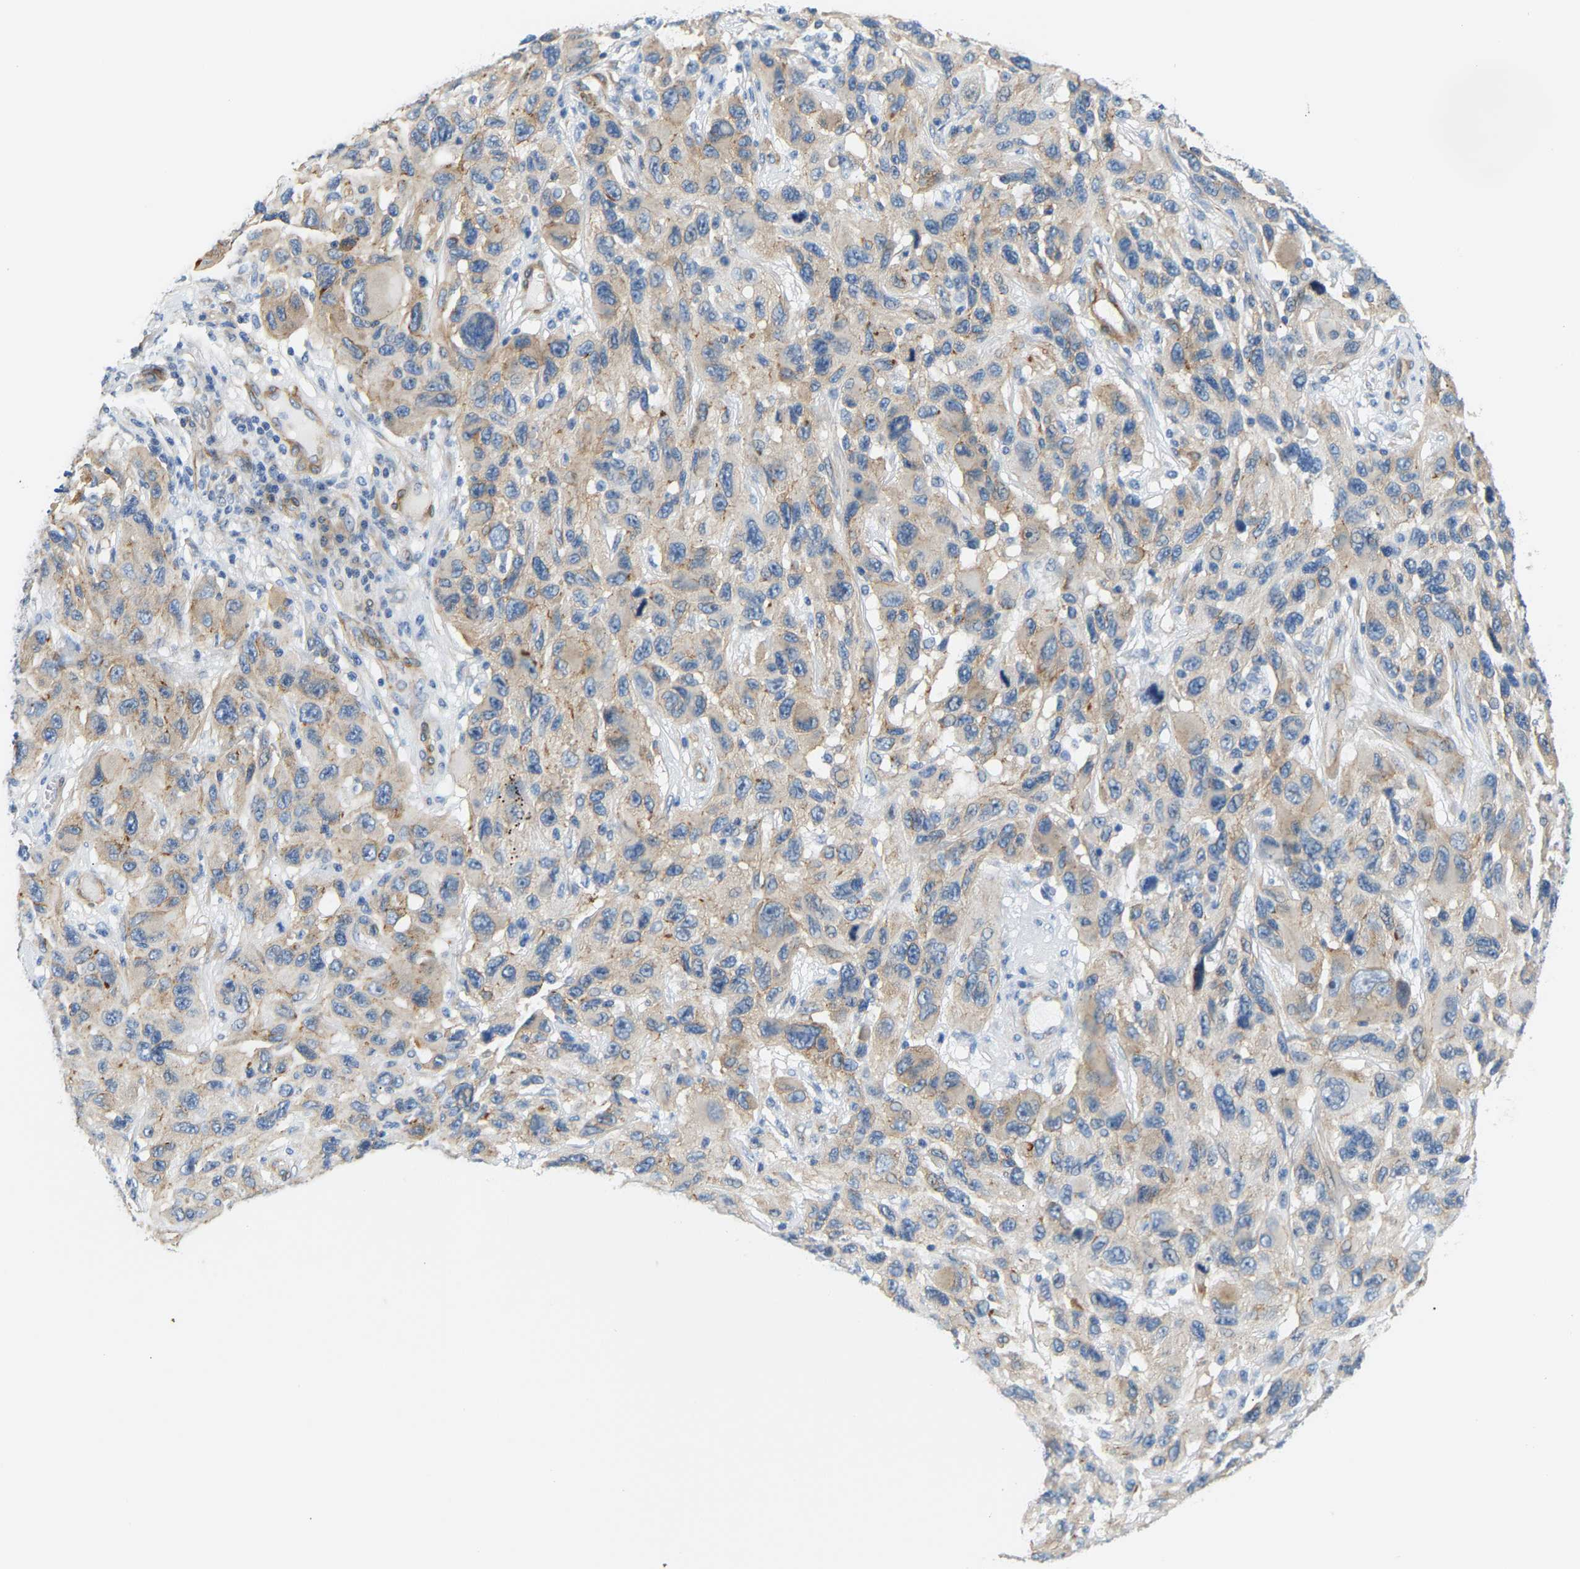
{"staining": {"intensity": "weak", "quantity": "<25%", "location": "cytoplasmic/membranous"}, "tissue": "melanoma", "cell_type": "Tumor cells", "image_type": "cancer", "snomed": [{"axis": "morphology", "description": "Malignant melanoma, NOS"}, {"axis": "topography", "description": "Skin"}], "caption": "Tumor cells show no significant protein expression in melanoma.", "gene": "PAWR", "patient": {"sex": "male", "age": 53}}